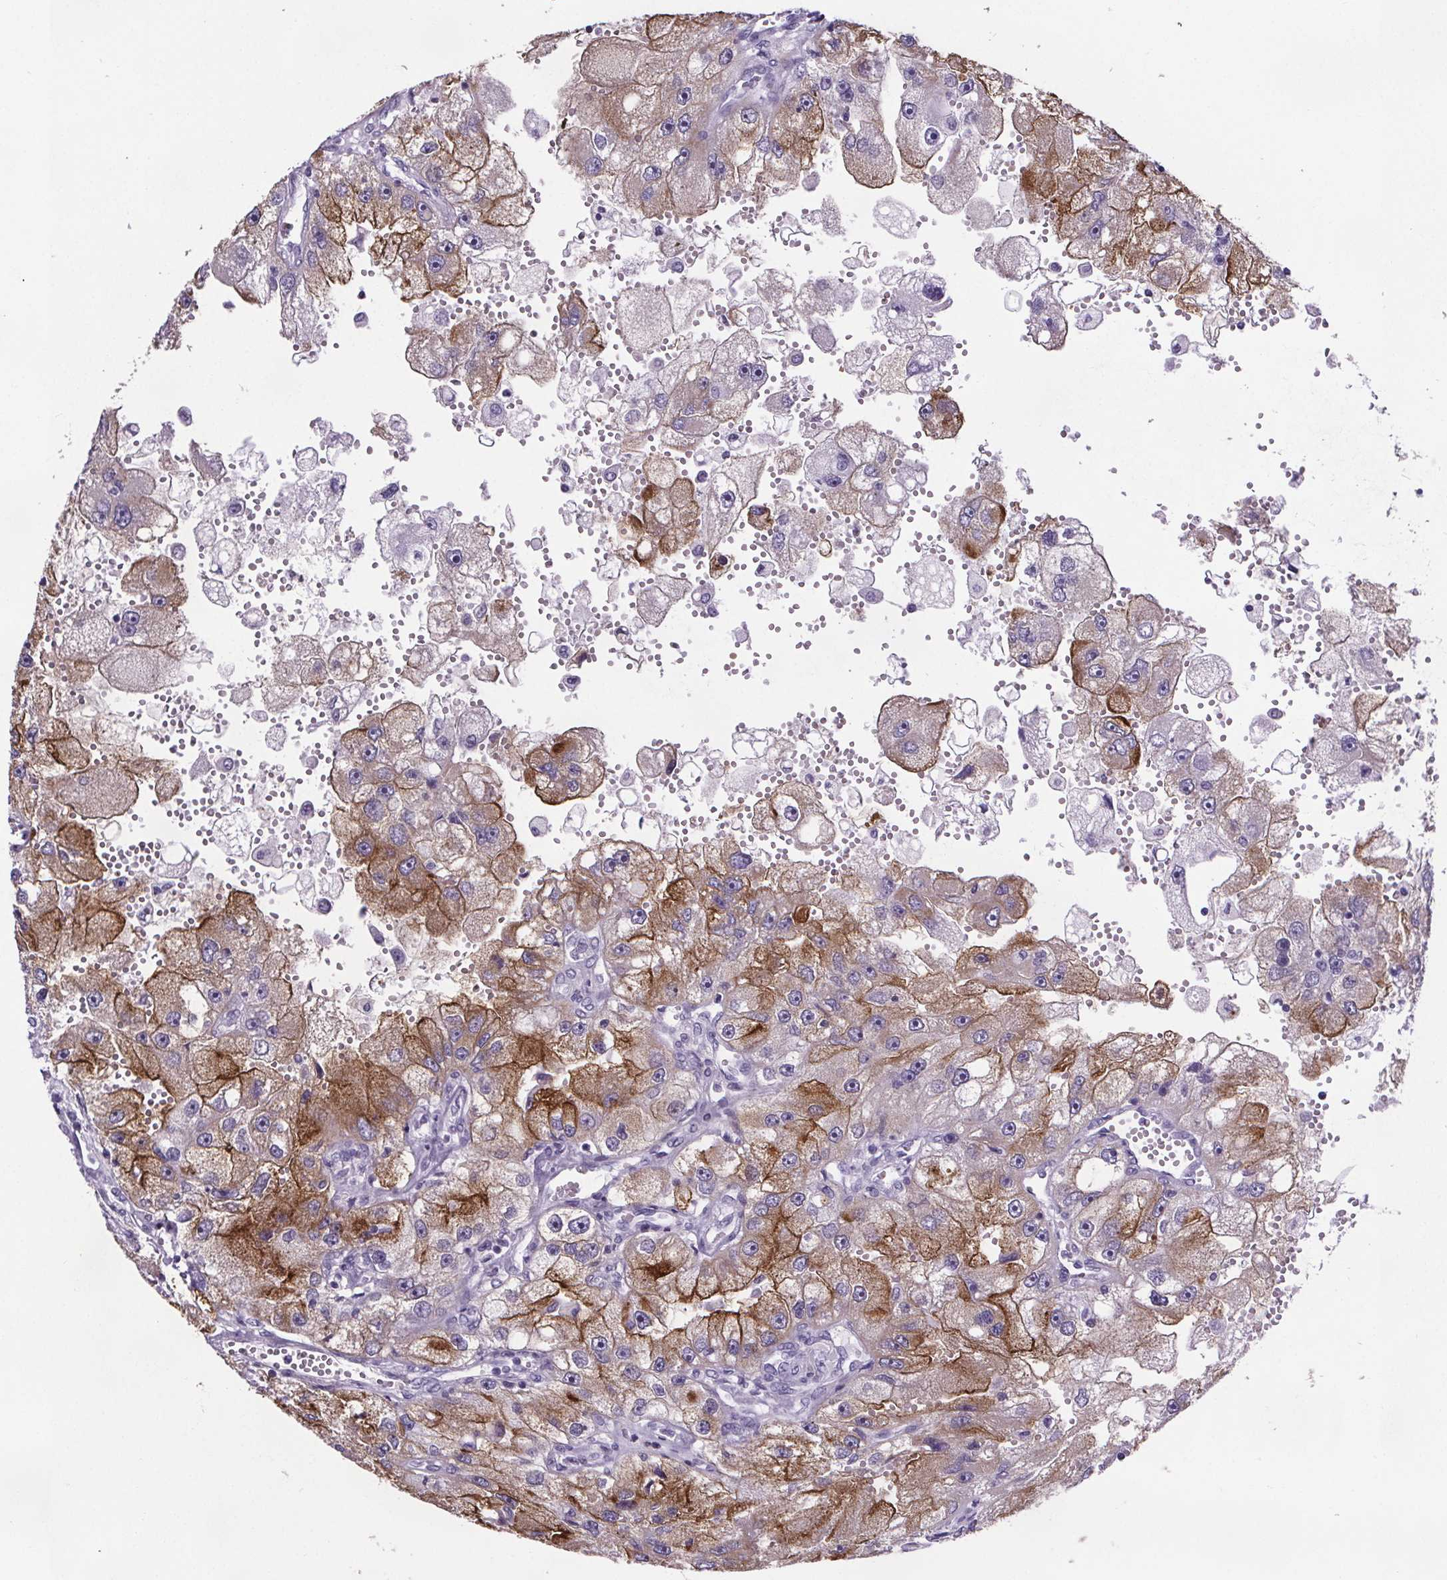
{"staining": {"intensity": "strong", "quantity": "25%-75%", "location": "cytoplasmic/membranous"}, "tissue": "renal cancer", "cell_type": "Tumor cells", "image_type": "cancer", "snomed": [{"axis": "morphology", "description": "Adenocarcinoma, NOS"}, {"axis": "topography", "description": "Kidney"}], "caption": "This image reveals adenocarcinoma (renal) stained with immunohistochemistry (IHC) to label a protein in brown. The cytoplasmic/membranous of tumor cells show strong positivity for the protein. Nuclei are counter-stained blue.", "gene": "CUBN", "patient": {"sex": "male", "age": 63}}